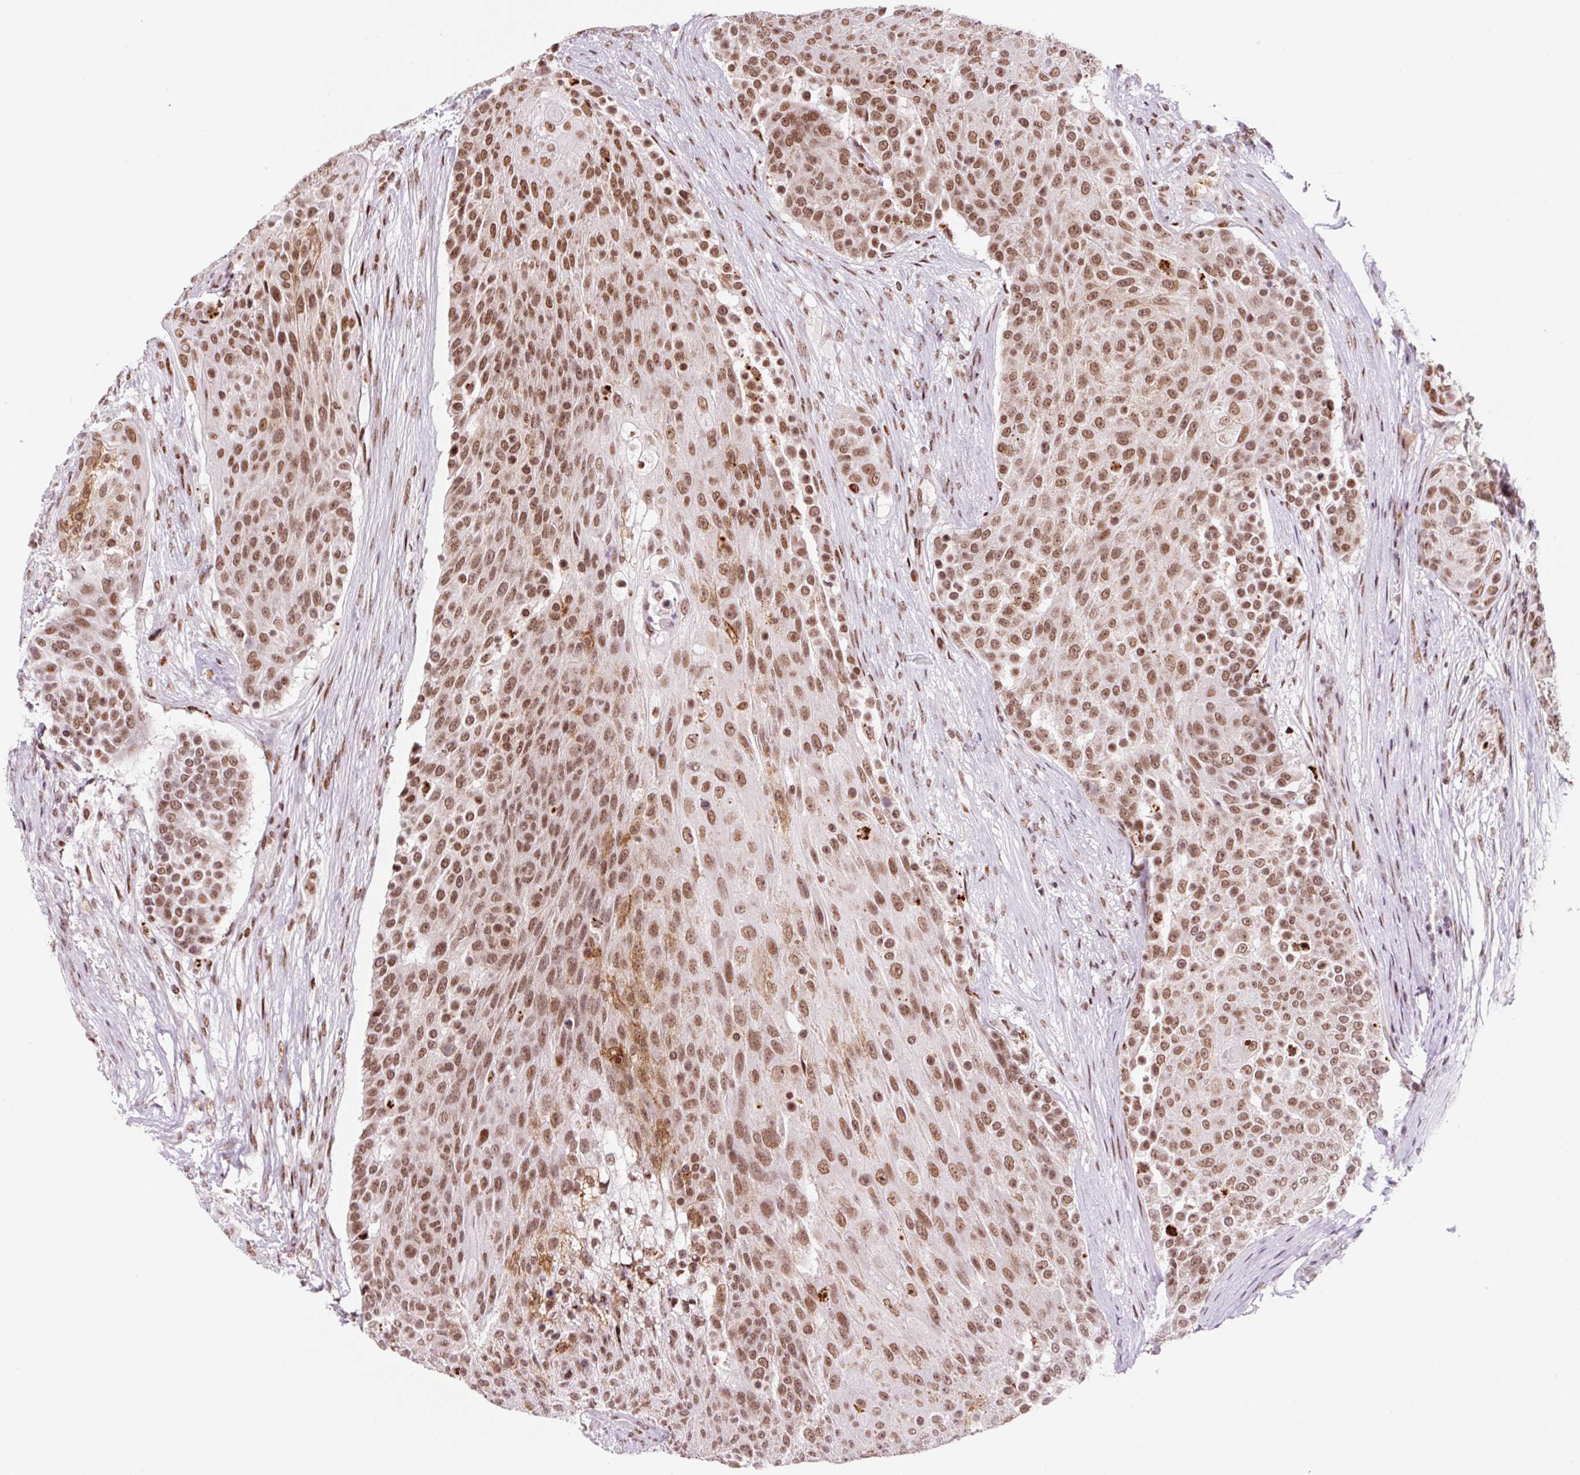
{"staining": {"intensity": "moderate", "quantity": ">75%", "location": "nuclear"}, "tissue": "urothelial cancer", "cell_type": "Tumor cells", "image_type": "cancer", "snomed": [{"axis": "morphology", "description": "Urothelial carcinoma, High grade"}, {"axis": "topography", "description": "Urinary bladder"}], "caption": "Immunohistochemical staining of human high-grade urothelial carcinoma displays moderate nuclear protein positivity in about >75% of tumor cells. Using DAB (brown) and hematoxylin (blue) stains, captured at high magnification using brightfield microscopy.", "gene": "CCNL2", "patient": {"sex": "female", "age": 63}}